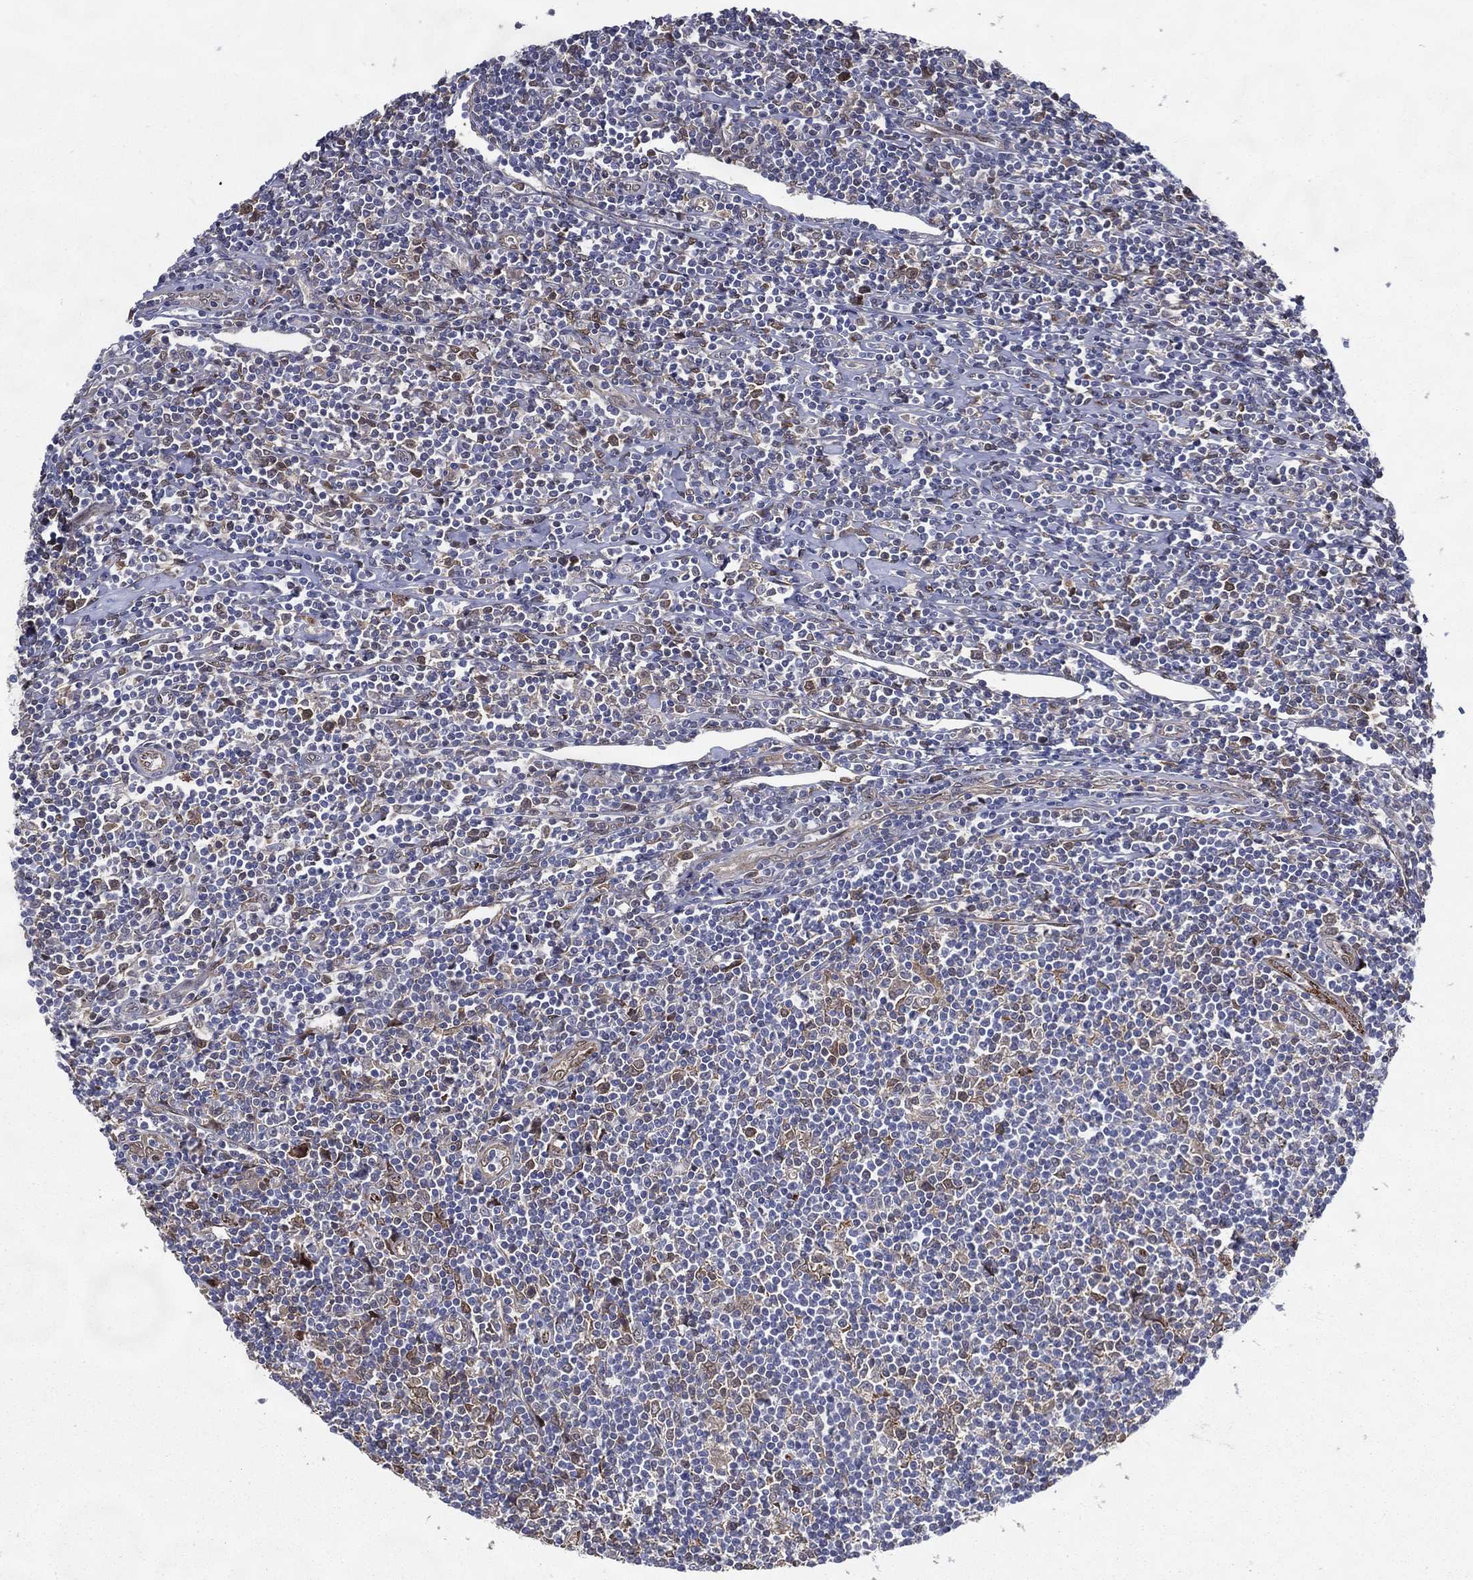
{"staining": {"intensity": "negative", "quantity": "none", "location": "none"}, "tissue": "lymphoma", "cell_type": "Tumor cells", "image_type": "cancer", "snomed": [{"axis": "morphology", "description": "Hodgkin's disease, NOS"}, {"axis": "topography", "description": "Lymph node"}], "caption": "A histopathology image of Hodgkin's disease stained for a protein exhibits no brown staining in tumor cells. Nuclei are stained in blue.", "gene": "ARHGAP11A", "patient": {"sex": "male", "age": 40}}